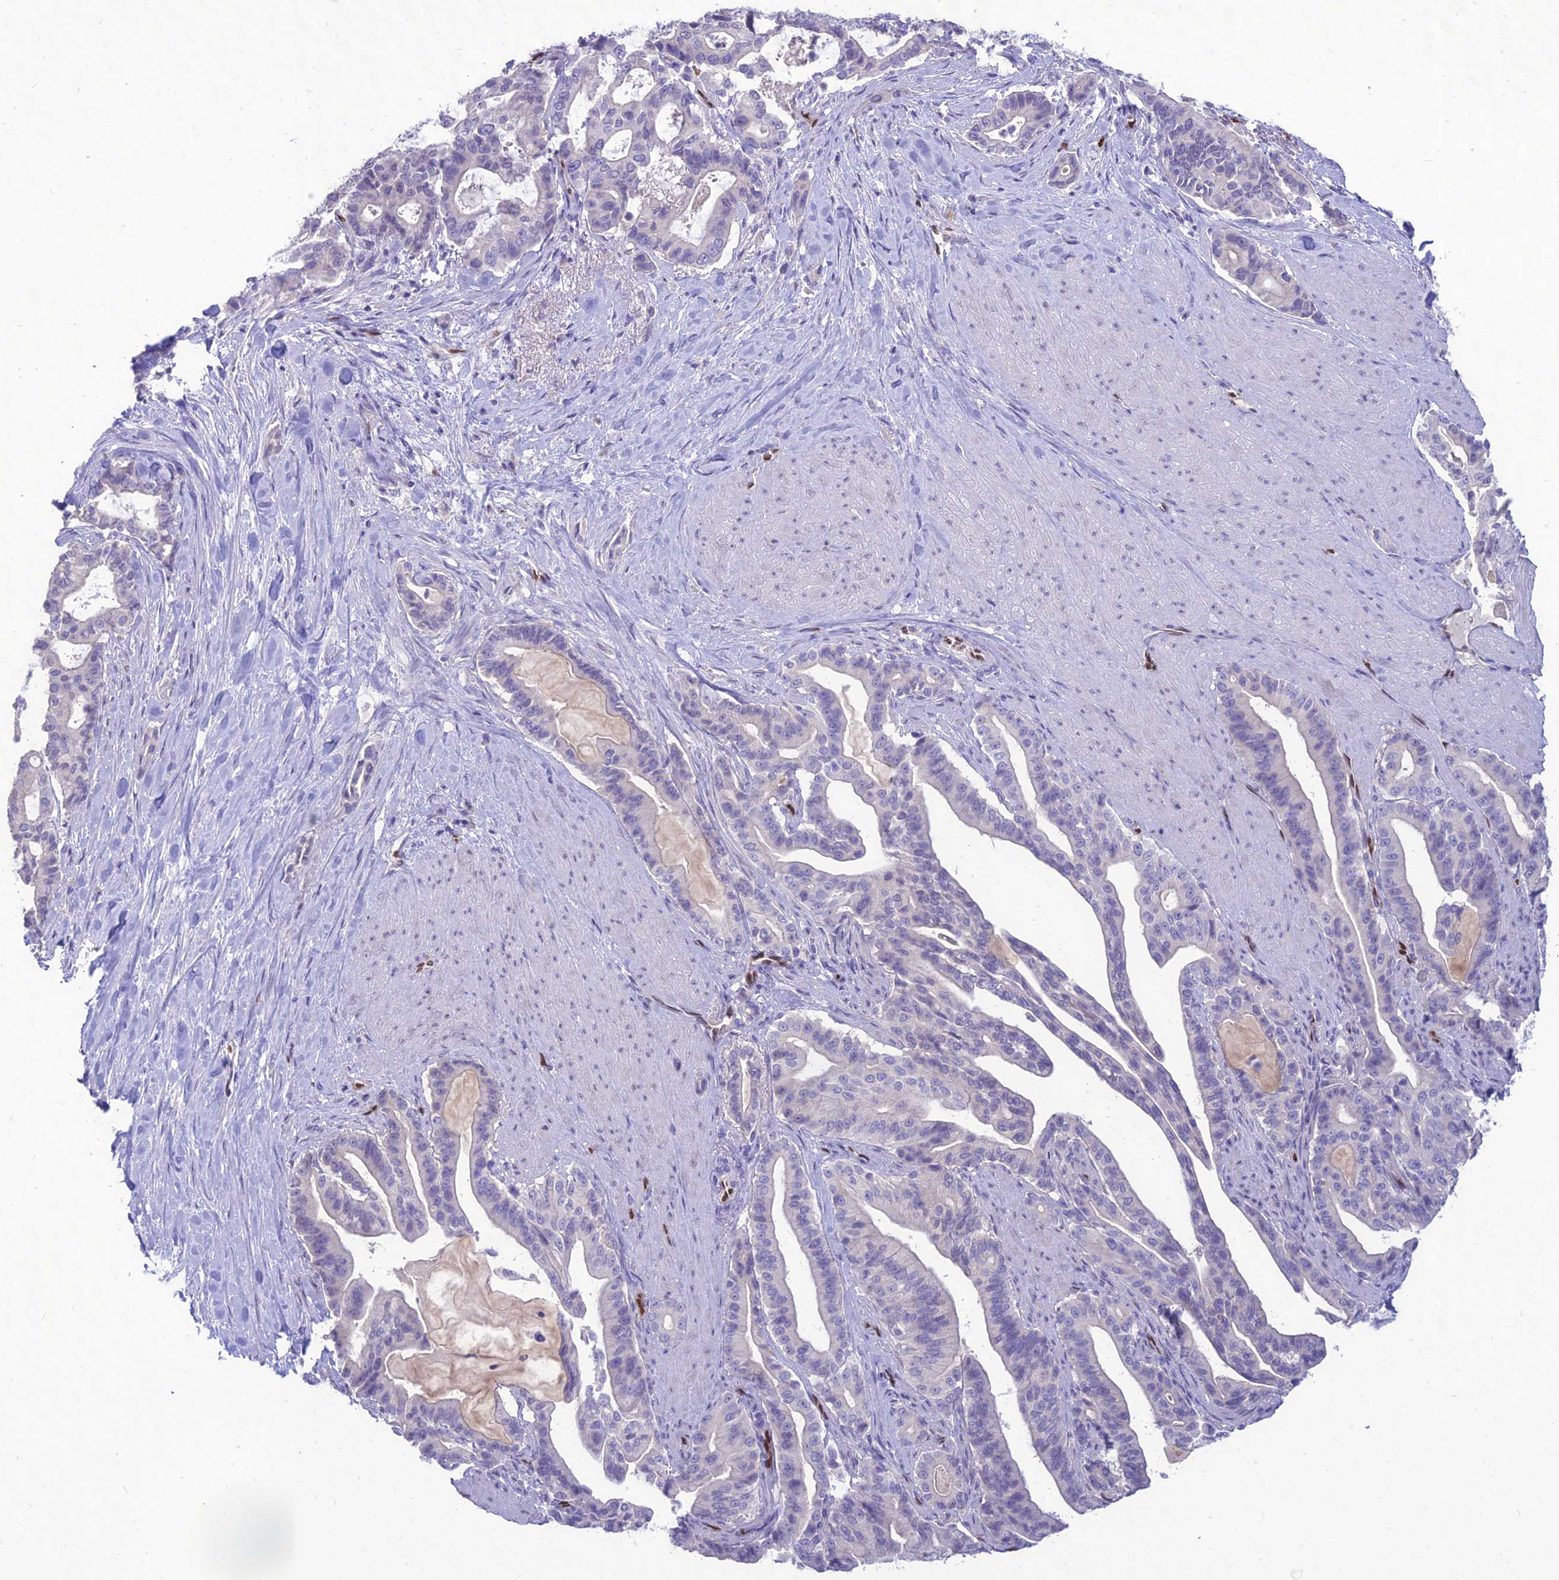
{"staining": {"intensity": "negative", "quantity": "none", "location": "none"}, "tissue": "pancreatic cancer", "cell_type": "Tumor cells", "image_type": "cancer", "snomed": [{"axis": "morphology", "description": "Adenocarcinoma, NOS"}, {"axis": "topography", "description": "Pancreas"}], "caption": "Immunohistochemical staining of pancreatic cancer shows no significant positivity in tumor cells.", "gene": "NOVA2", "patient": {"sex": "male", "age": 63}}